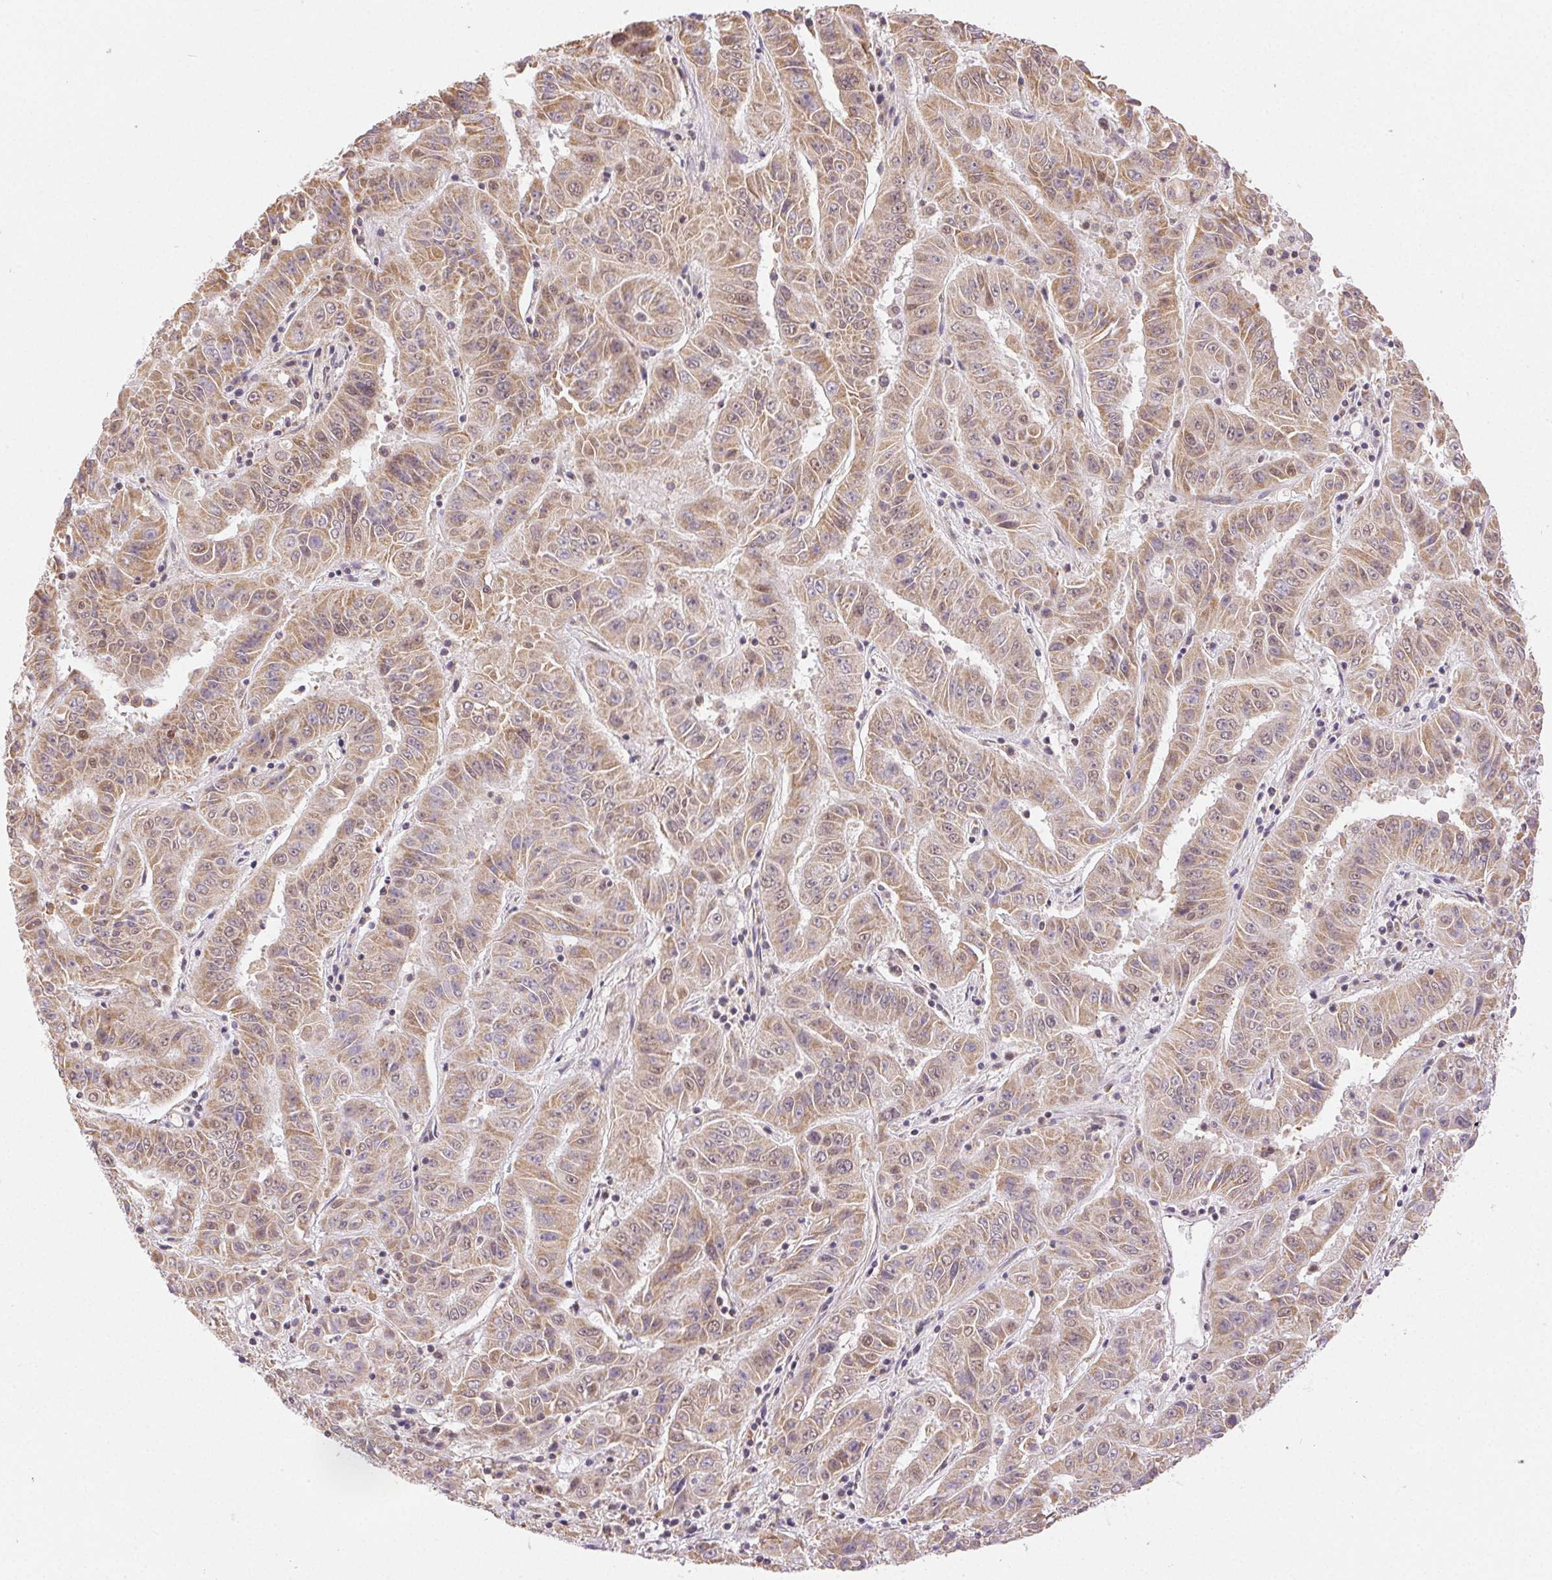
{"staining": {"intensity": "moderate", "quantity": ">75%", "location": "cytoplasmic/membranous,nuclear"}, "tissue": "pancreatic cancer", "cell_type": "Tumor cells", "image_type": "cancer", "snomed": [{"axis": "morphology", "description": "Adenocarcinoma, NOS"}, {"axis": "topography", "description": "Pancreas"}], "caption": "Adenocarcinoma (pancreatic) stained for a protein shows moderate cytoplasmic/membranous and nuclear positivity in tumor cells.", "gene": "PIWIL4", "patient": {"sex": "male", "age": 63}}